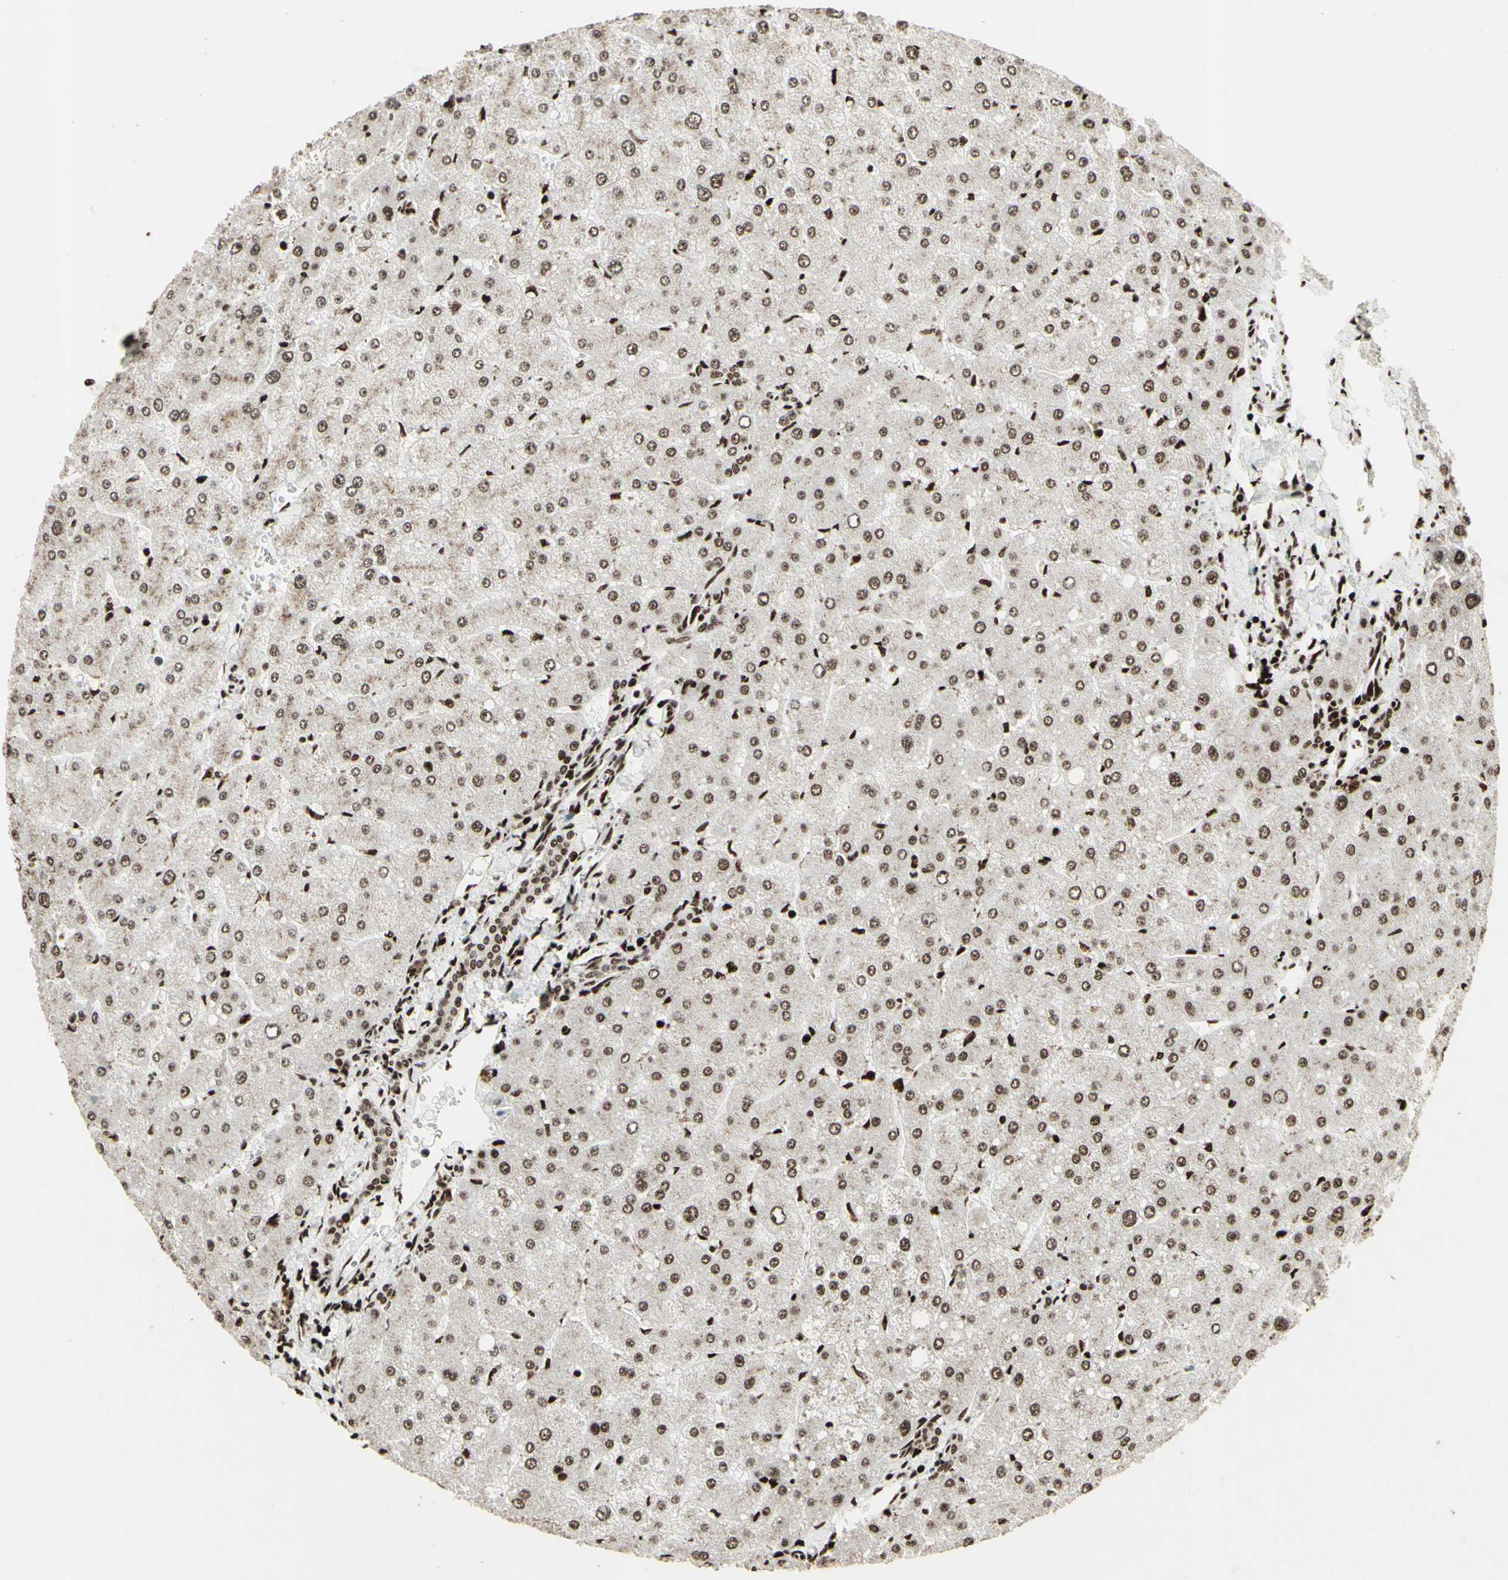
{"staining": {"intensity": "moderate", "quantity": ">75%", "location": "nuclear"}, "tissue": "liver", "cell_type": "Cholangiocytes", "image_type": "normal", "snomed": [{"axis": "morphology", "description": "Normal tissue, NOS"}, {"axis": "topography", "description": "Liver"}], "caption": "A brown stain labels moderate nuclear staining of a protein in cholangiocytes of unremarkable human liver. The staining is performed using DAB brown chromogen to label protein expression. The nuclei are counter-stained blue using hematoxylin.", "gene": "U2AF2", "patient": {"sex": "male", "age": 55}}